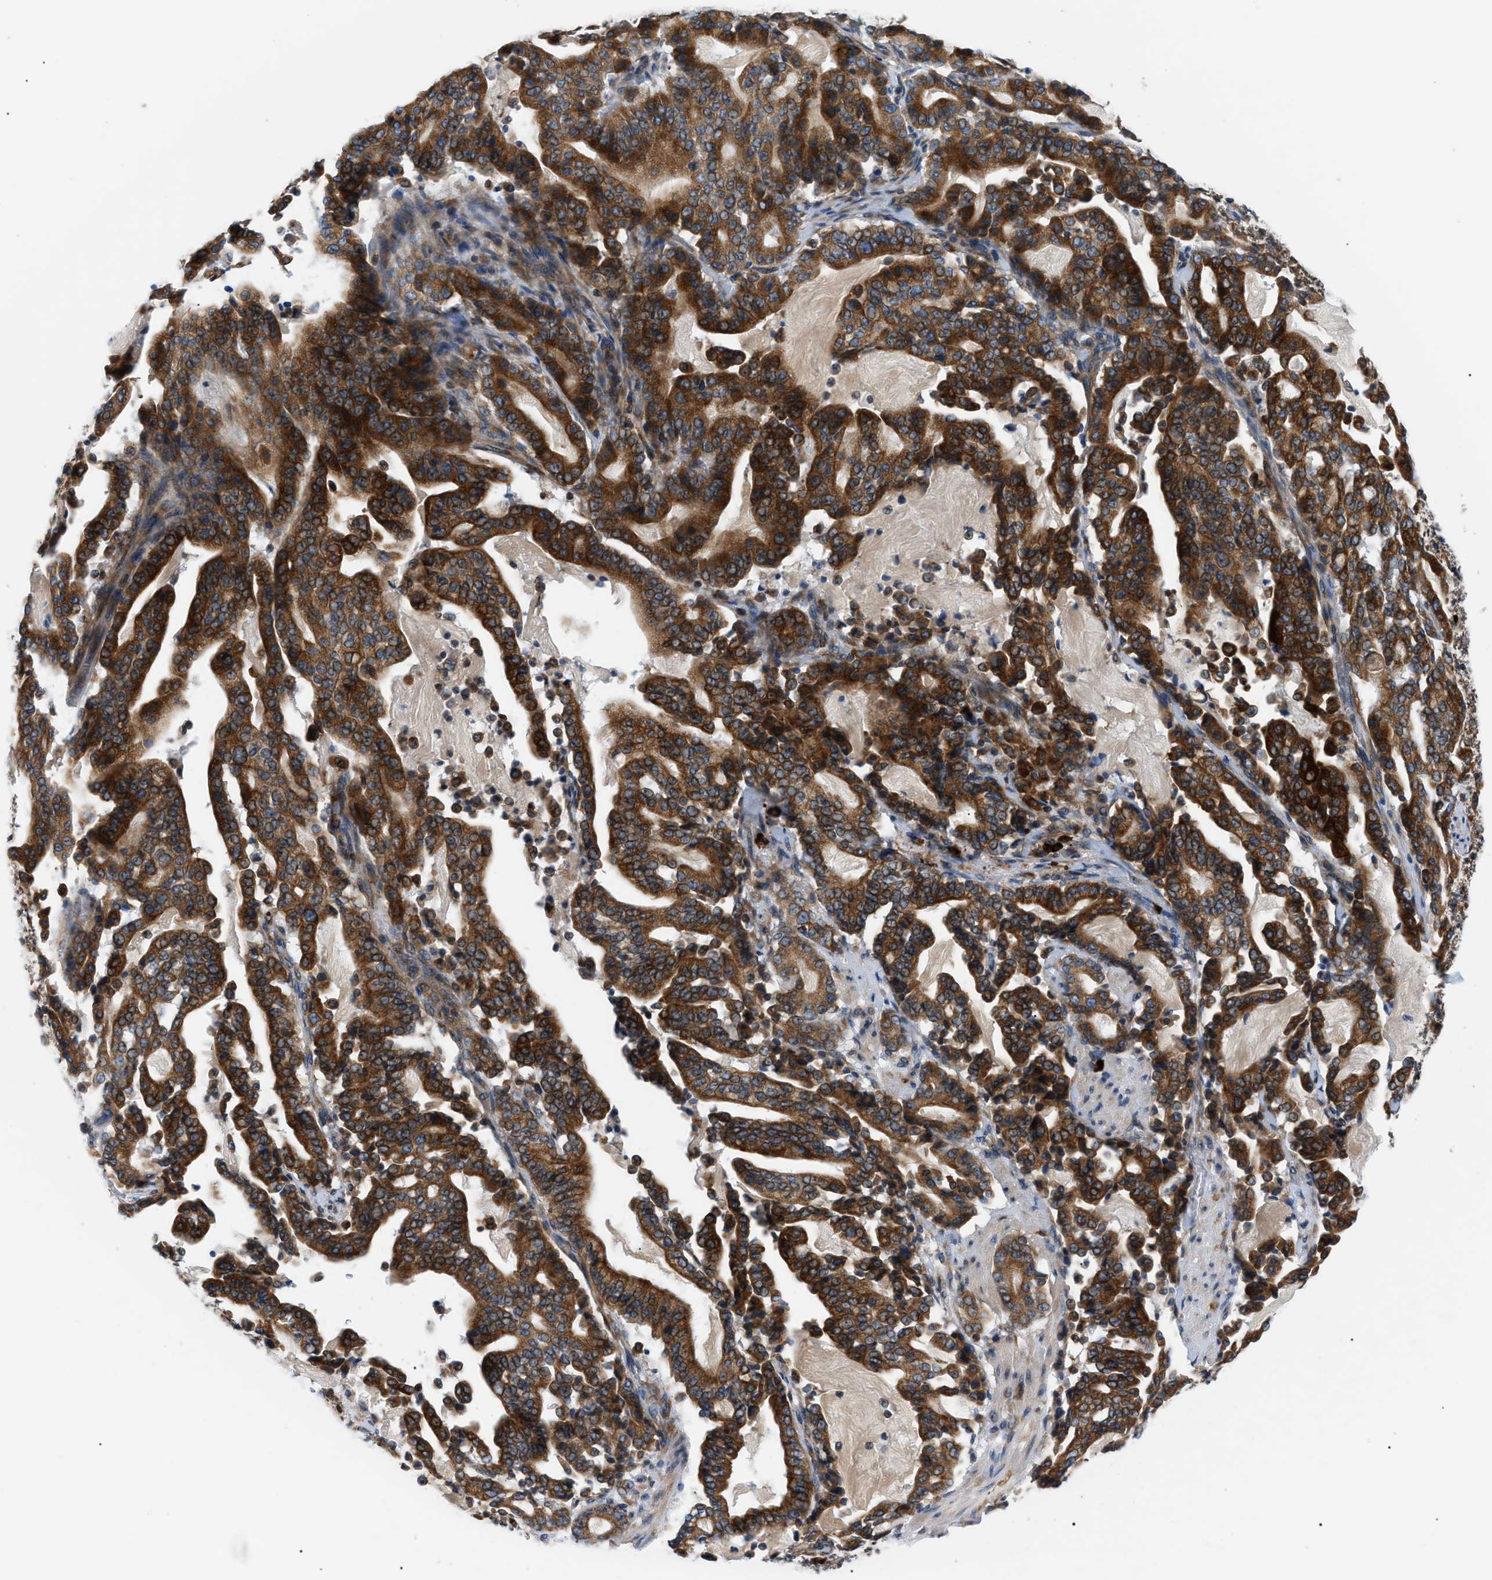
{"staining": {"intensity": "strong", "quantity": ">75%", "location": "cytoplasmic/membranous"}, "tissue": "pancreatic cancer", "cell_type": "Tumor cells", "image_type": "cancer", "snomed": [{"axis": "morphology", "description": "Adenocarcinoma, NOS"}, {"axis": "topography", "description": "Pancreas"}], "caption": "Strong cytoplasmic/membranous protein expression is seen in approximately >75% of tumor cells in pancreatic cancer (adenocarcinoma).", "gene": "DERL1", "patient": {"sex": "male", "age": 63}}